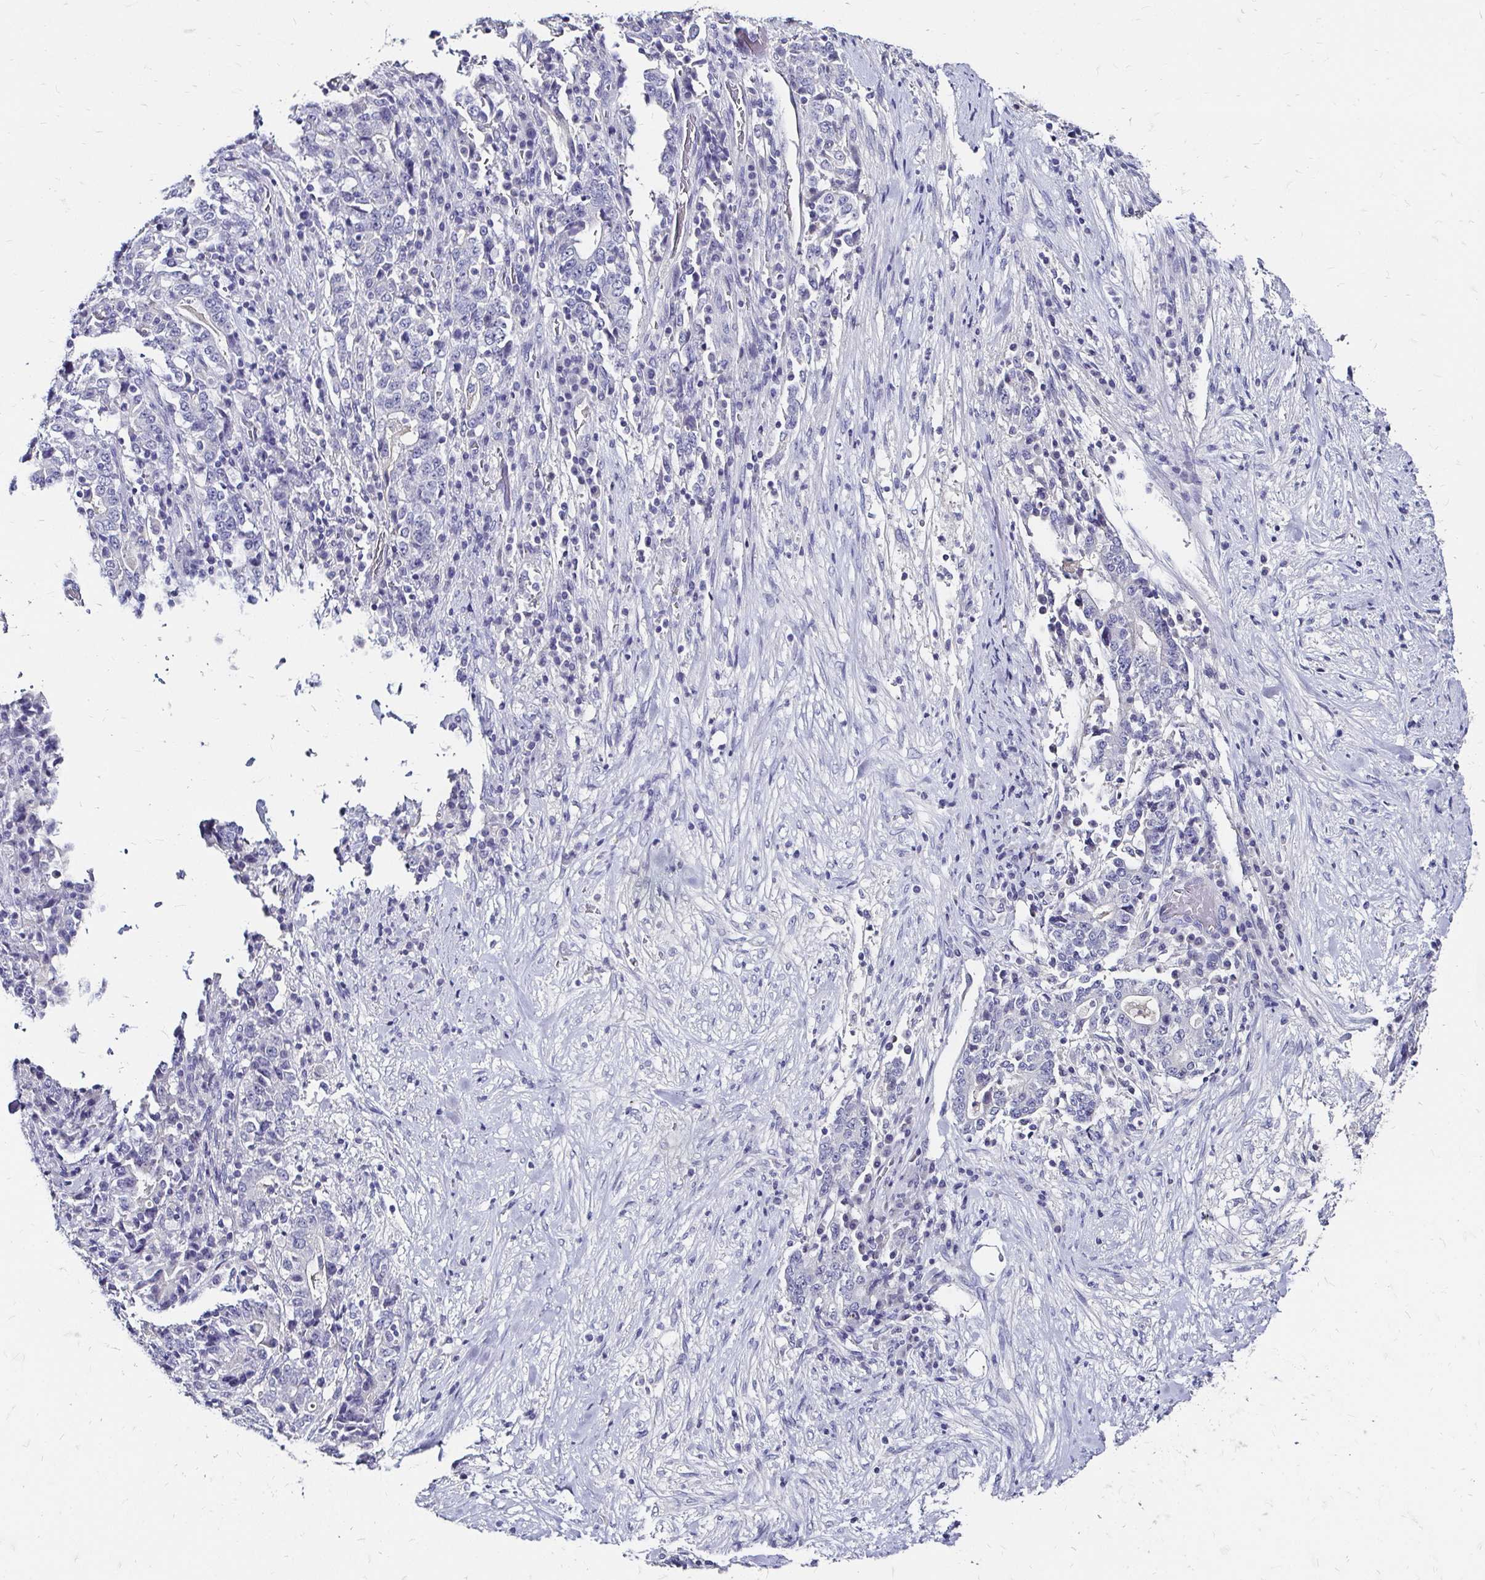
{"staining": {"intensity": "negative", "quantity": "none", "location": "none"}, "tissue": "stomach cancer", "cell_type": "Tumor cells", "image_type": "cancer", "snomed": [{"axis": "morphology", "description": "Normal tissue, NOS"}, {"axis": "morphology", "description": "Adenocarcinoma, NOS"}, {"axis": "topography", "description": "Stomach, upper"}, {"axis": "topography", "description": "Stomach"}], "caption": "This is a micrograph of immunohistochemistry staining of stomach cancer, which shows no expression in tumor cells.", "gene": "SCG3", "patient": {"sex": "male", "age": 59}}